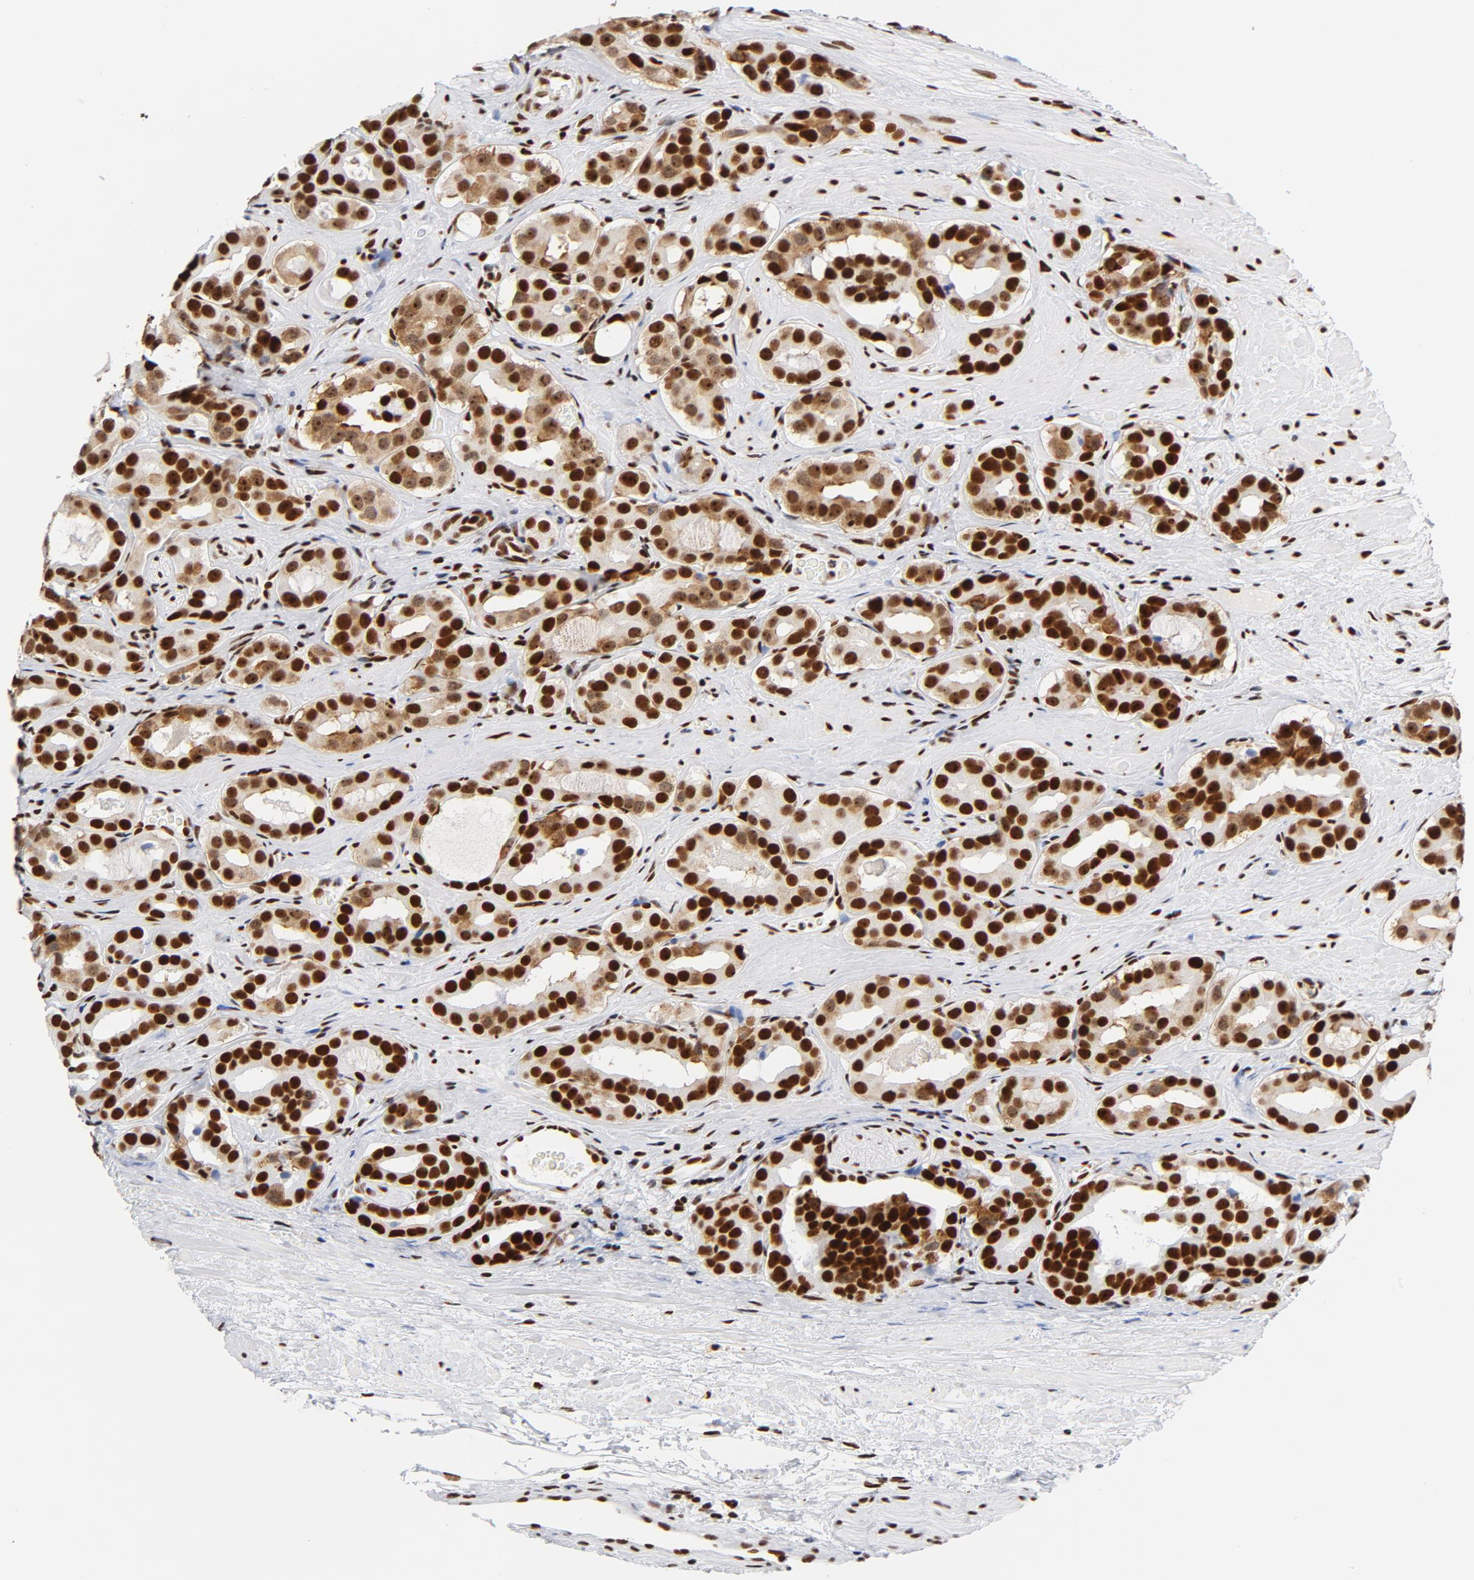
{"staining": {"intensity": "strong", "quantity": ">75%", "location": "nuclear"}, "tissue": "prostate cancer", "cell_type": "Tumor cells", "image_type": "cancer", "snomed": [{"axis": "morphology", "description": "Adenocarcinoma, Low grade"}, {"axis": "topography", "description": "Prostate"}], "caption": "Prostate cancer stained with a brown dye reveals strong nuclear positive staining in about >75% of tumor cells.", "gene": "XRCC5", "patient": {"sex": "male", "age": 59}}